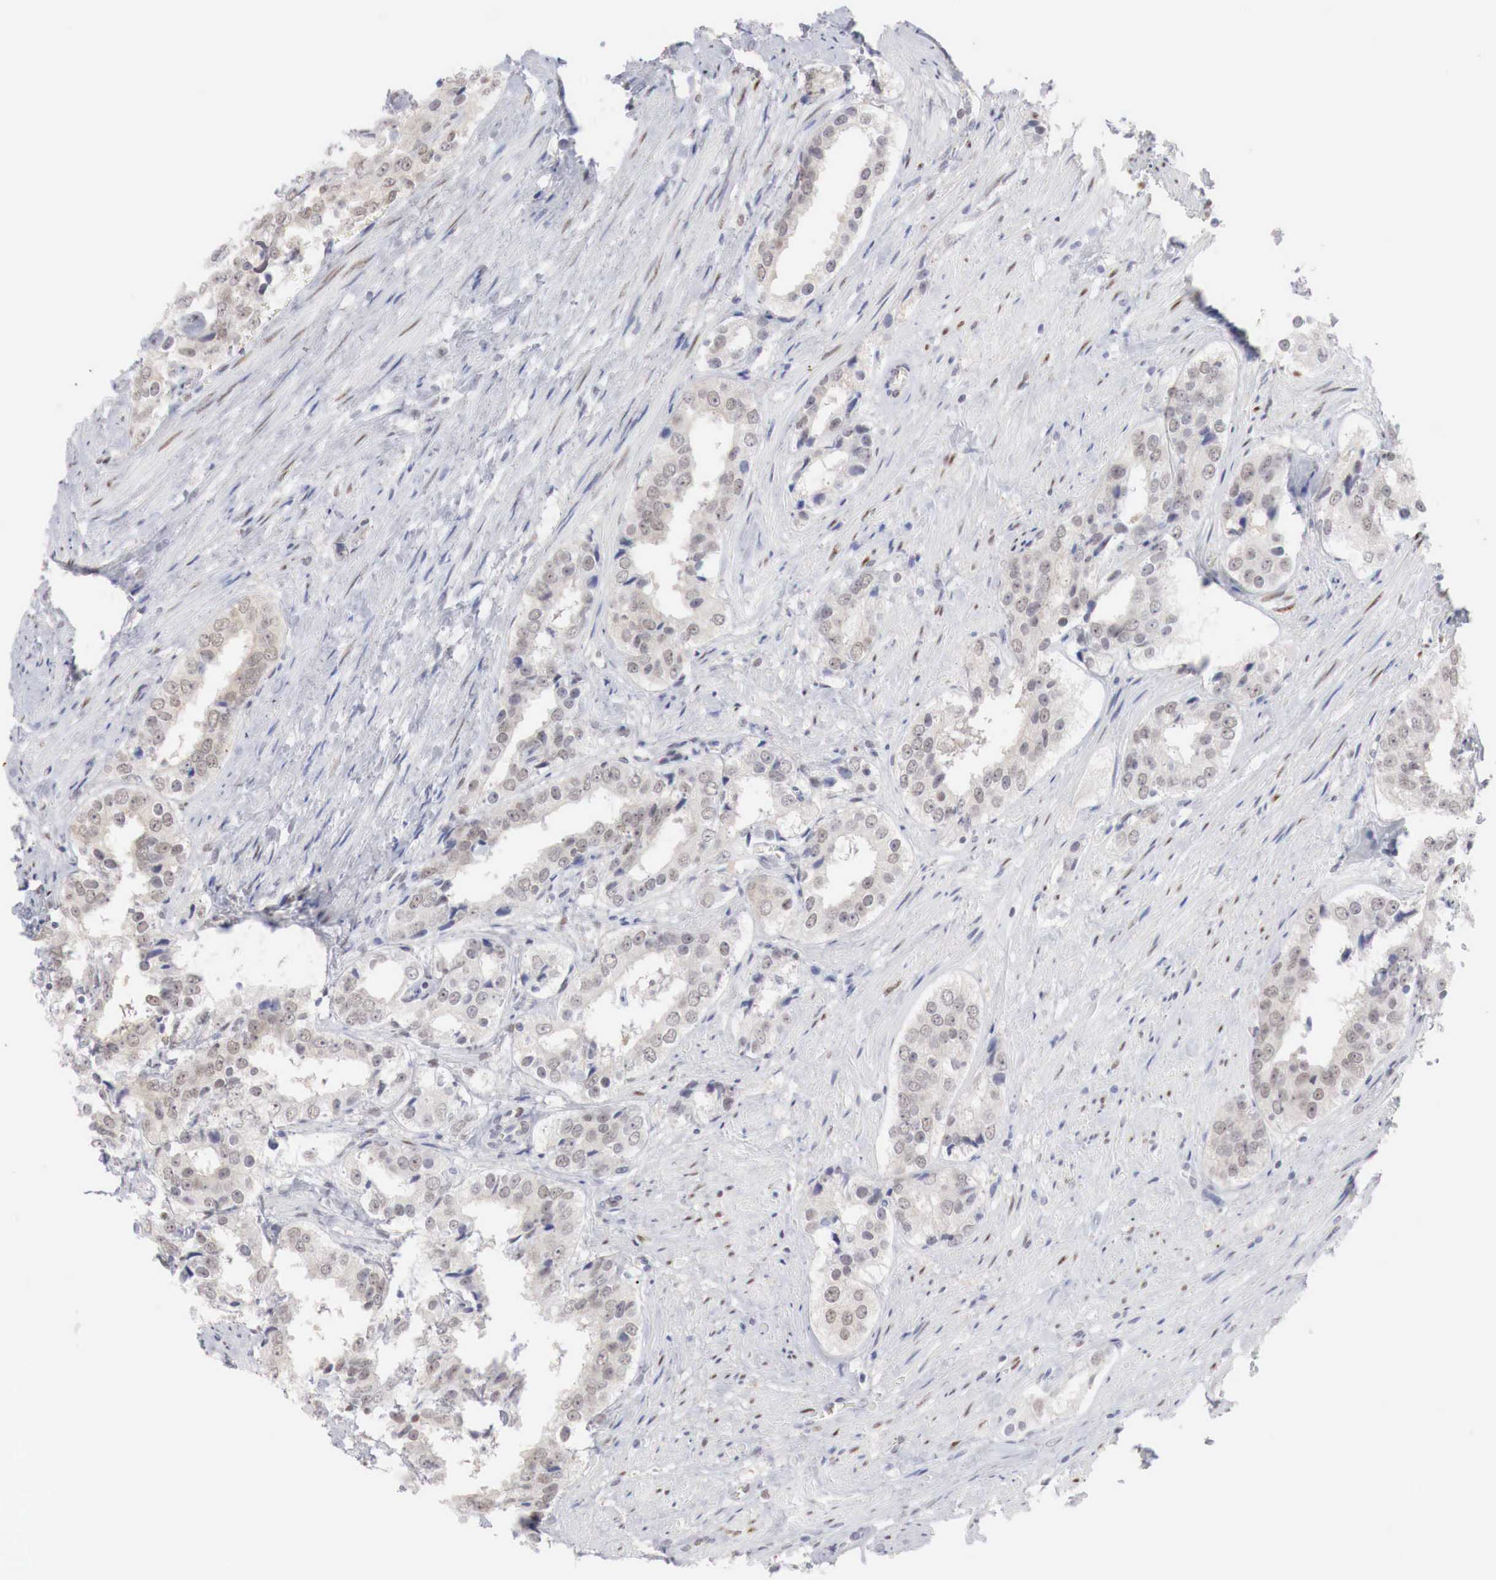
{"staining": {"intensity": "moderate", "quantity": "25%-75%", "location": "nuclear"}, "tissue": "prostate cancer", "cell_type": "Tumor cells", "image_type": "cancer", "snomed": [{"axis": "morphology", "description": "Adenocarcinoma, Medium grade"}, {"axis": "topography", "description": "Prostate"}], "caption": "Immunohistochemistry (DAB (3,3'-diaminobenzidine)) staining of human prostate cancer (medium-grade adenocarcinoma) demonstrates moderate nuclear protein positivity in about 25%-75% of tumor cells.", "gene": "FOXP2", "patient": {"sex": "male", "age": 73}}